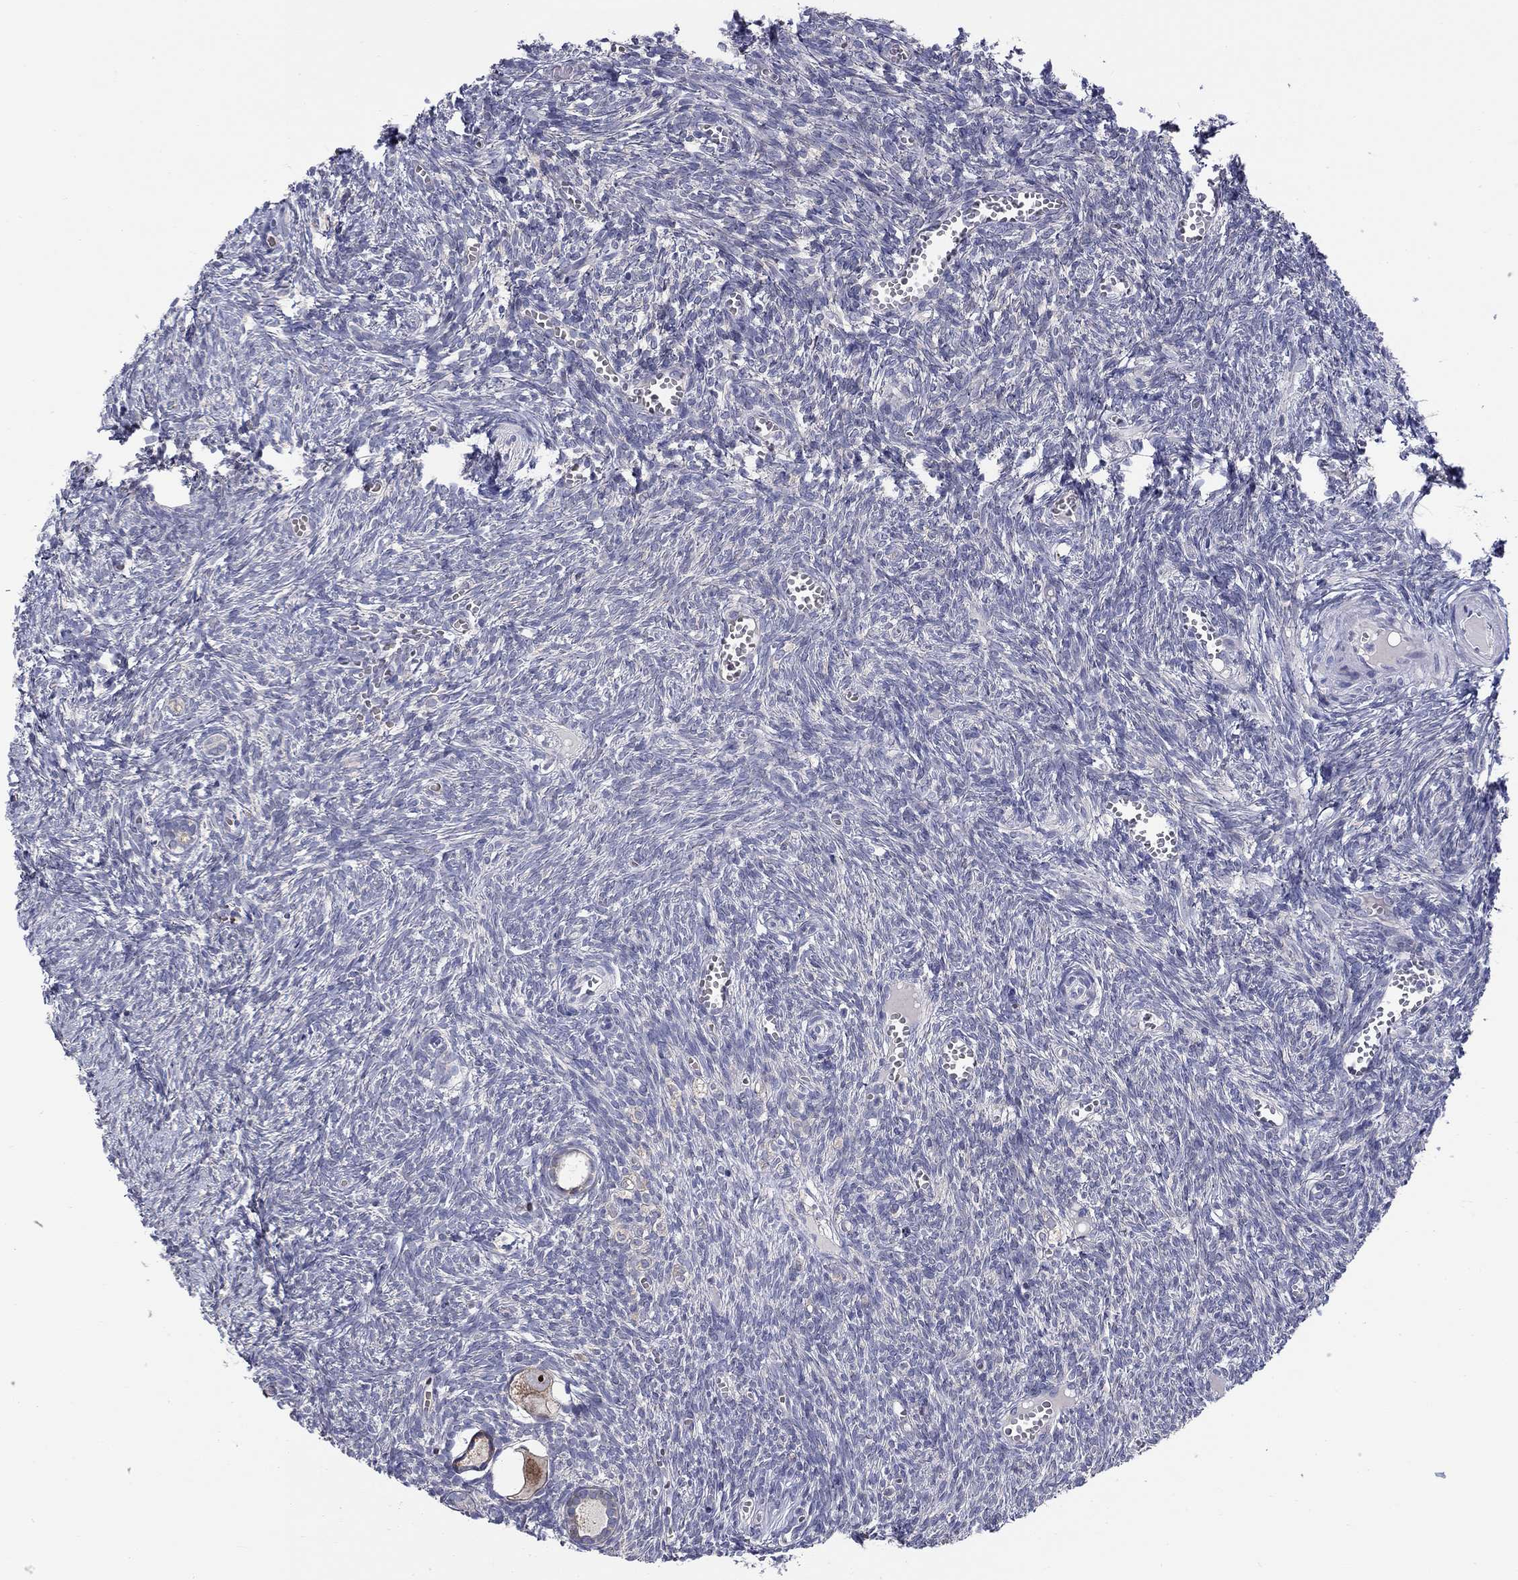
{"staining": {"intensity": "negative", "quantity": "none", "location": "none"}, "tissue": "ovary", "cell_type": "Follicle cells", "image_type": "normal", "snomed": [{"axis": "morphology", "description": "Normal tissue, NOS"}, {"axis": "topography", "description": "Ovary"}], "caption": "The micrograph reveals no significant positivity in follicle cells of ovary.", "gene": "QRFPR", "patient": {"sex": "female", "age": 43}}